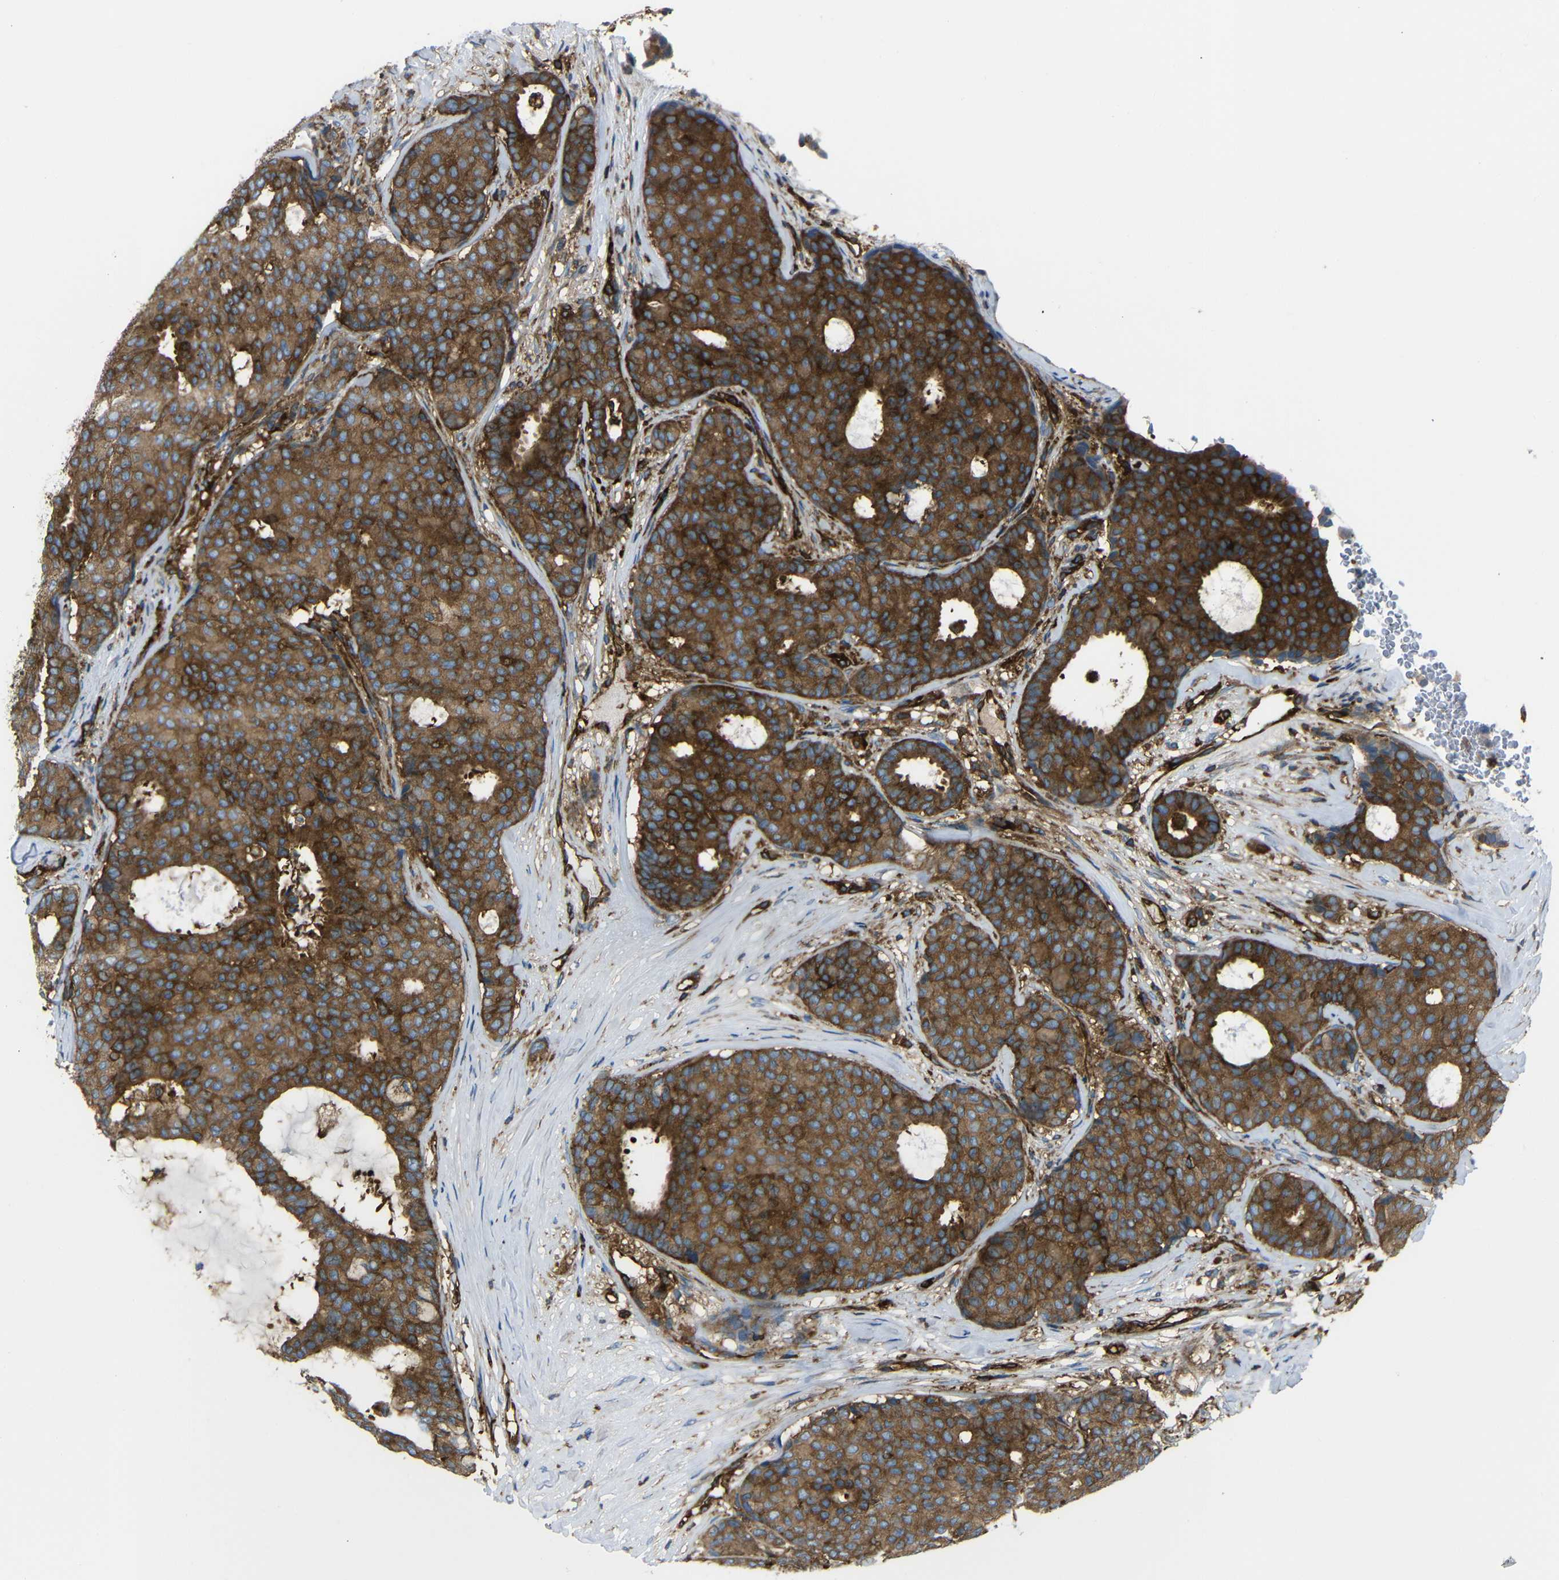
{"staining": {"intensity": "strong", "quantity": ">75%", "location": "cytoplasmic/membranous"}, "tissue": "breast cancer", "cell_type": "Tumor cells", "image_type": "cancer", "snomed": [{"axis": "morphology", "description": "Duct carcinoma"}, {"axis": "topography", "description": "Breast"}], "caption": "Breast infiltrating ductal carcinoma stained with a brown dye reveals strong cytoplasmic/membranous positive staining in approximately >75% of tumor cells.", "gene": "ARHGEF1", "patient": {"sex": "female", "age": 75}}